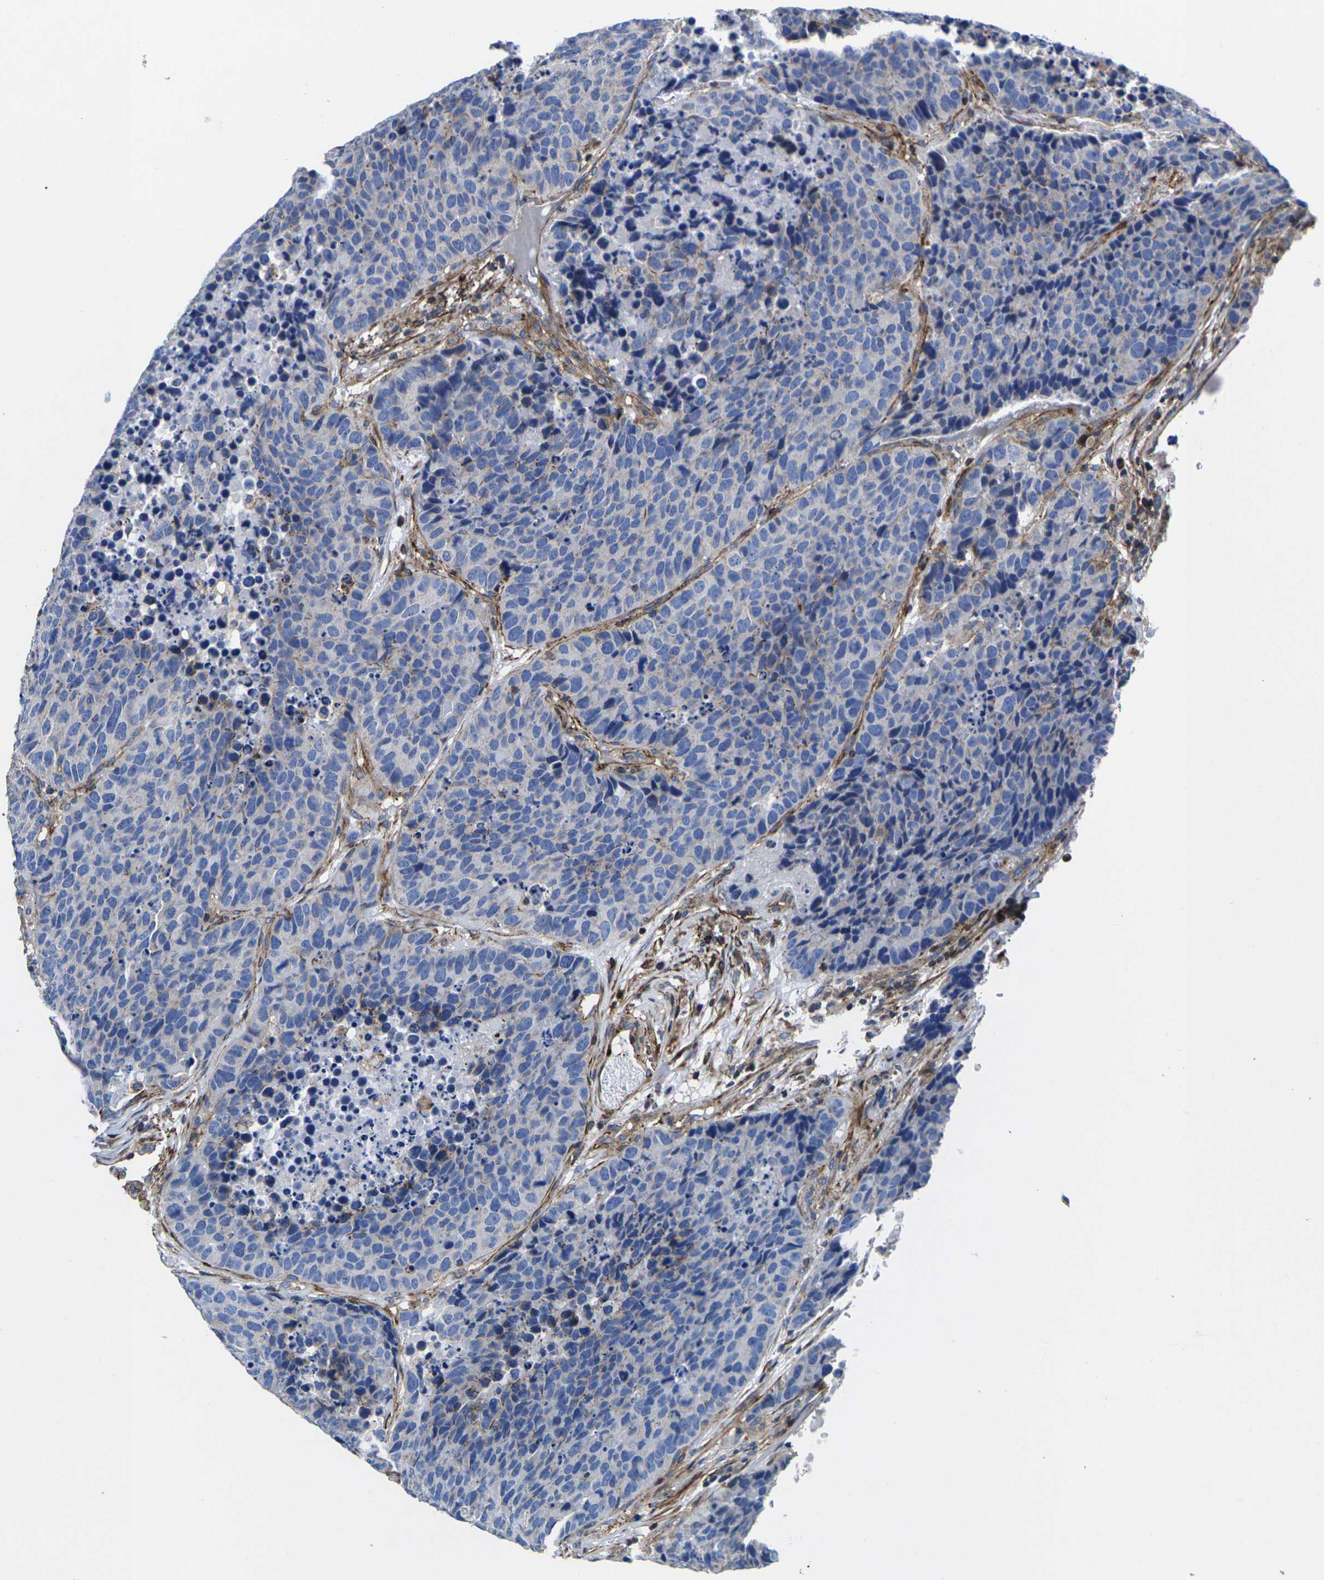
{"staining": {"intensity": "negative", "quantity": "none", "location": "none"}, "tissue": "carcinoid", "cell_type": "Tumor cells", "image_type": "cancer", "snomed": [{"axis": "morphology", "description": "Carcinoid, malignant, NOS"}, {"axis": "topography", "description": "Lung"}], "caption": "High power microscopy image of an immunohistochemistry (IHC) image of carcinoid, revealing no significant staining in tumor cells. Nuclei are stained in blue.", "gene": "GPR4", "patient": {"sex": "male", "age": 60}}